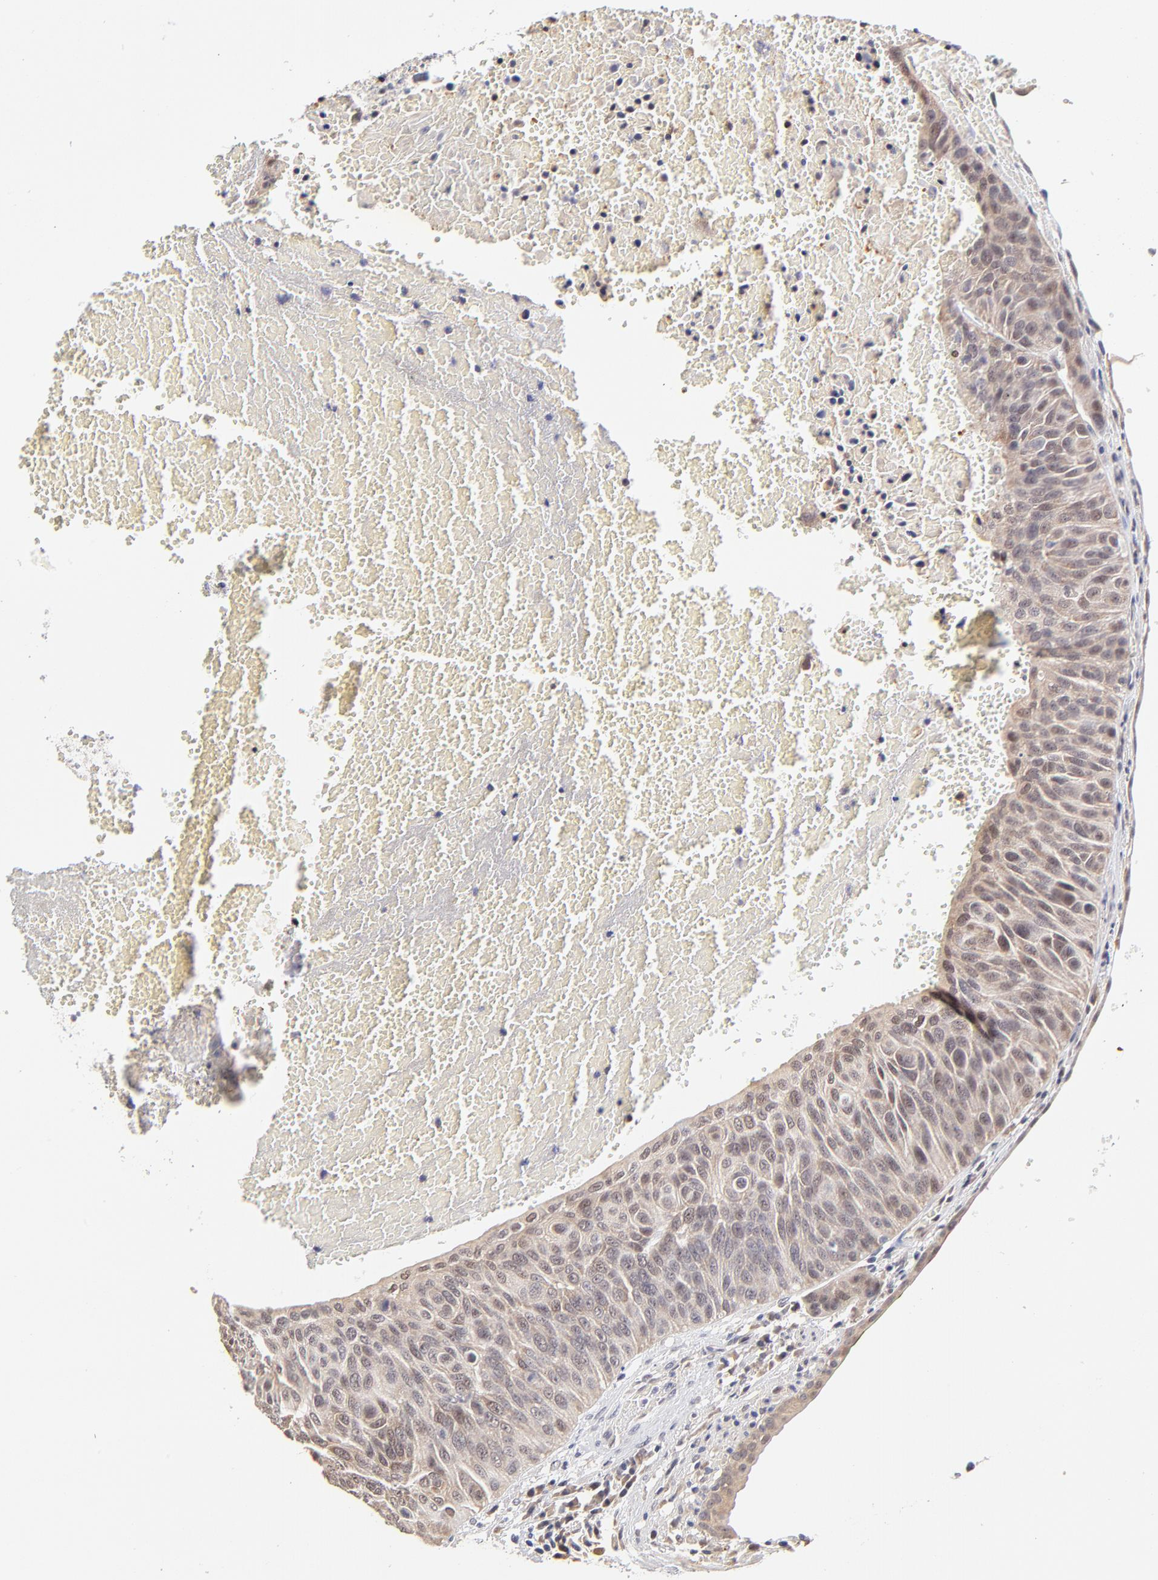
{"staining": {"intensity": "weak", "quantity": ">75%", "location": "cytoplasmic/membranous"}, "tissue": "urothelial cancer", "cell_type": "Tumor cells", "image_type": "cancer", "snomed": [{"axis": "morphology", "description": "Urothelial carcinoma, High grade"}, {"axis": "topography", "description": "Urinary bladder"}], "caption": "Protein staining of urothelial carcinoma (high-grade) tissue reveals weak cytoplasmic/membranous positivity in approximately >75% of tumor cells.", "gene": "ZNF10", "patient": {"sex": "male", "age": 66}}